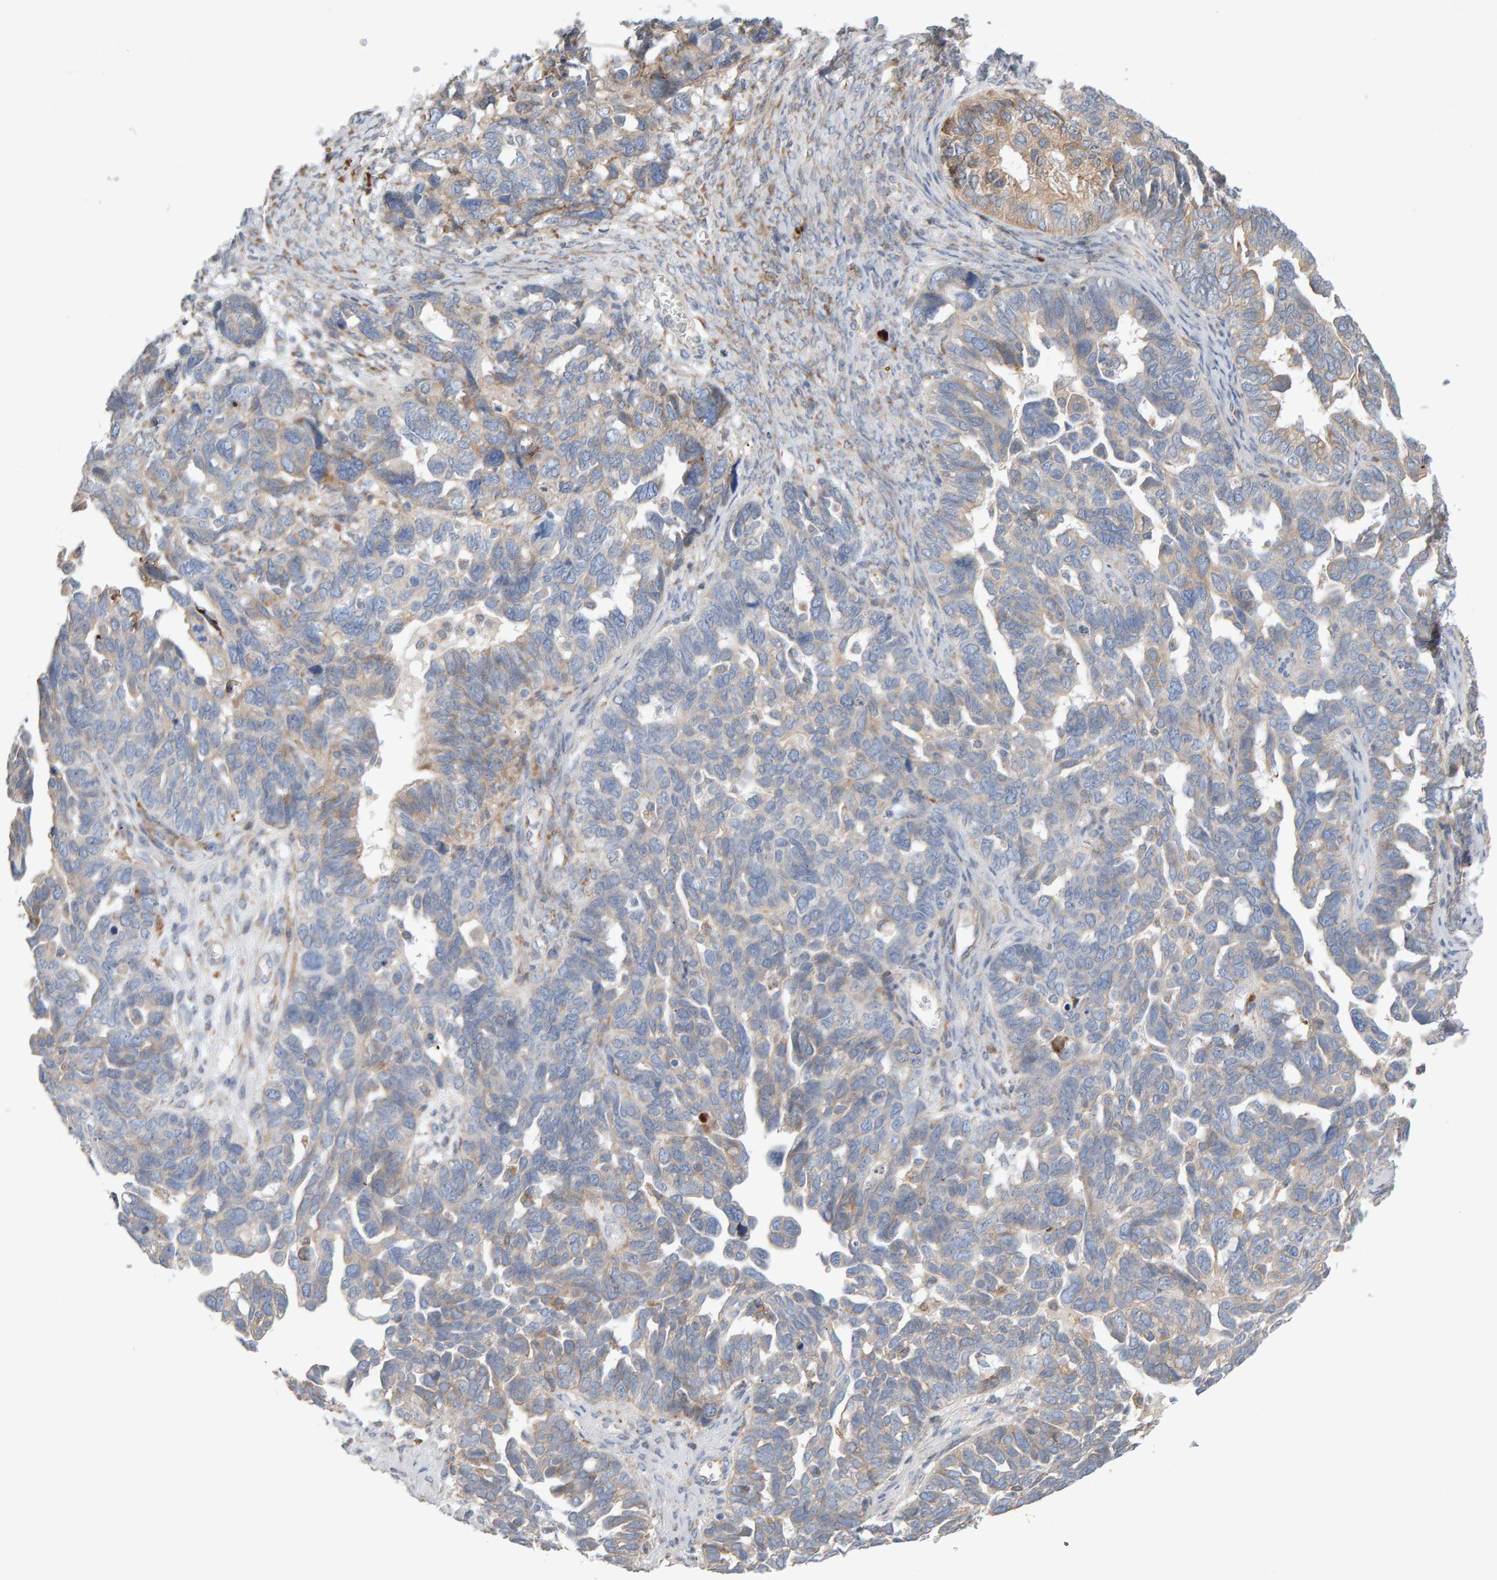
{"staining": {"intensity": "moderate", "quantity": "25%-75%", "location": "cytoplasmic/membranous"}, "tissue": "ovarian cancer", "cell_type": "Tumor cells", "image_type": "cancer", "snomed": [{"axis": "morphology", "description": "Cystadenocarcinoma, serous, NOS"}, {"axis": "topography", "description": "Ovary"}], "caption": "Immunohistochemical staining of human serous cystadenocarcinoma (ovarian) exhibits medium levels of moderate cytoplasmic/membranous positivity in approximately 25%-75% of tumor cells.", "gene": "ENGASE", "patient": {"sex": "female", "age": 79}}